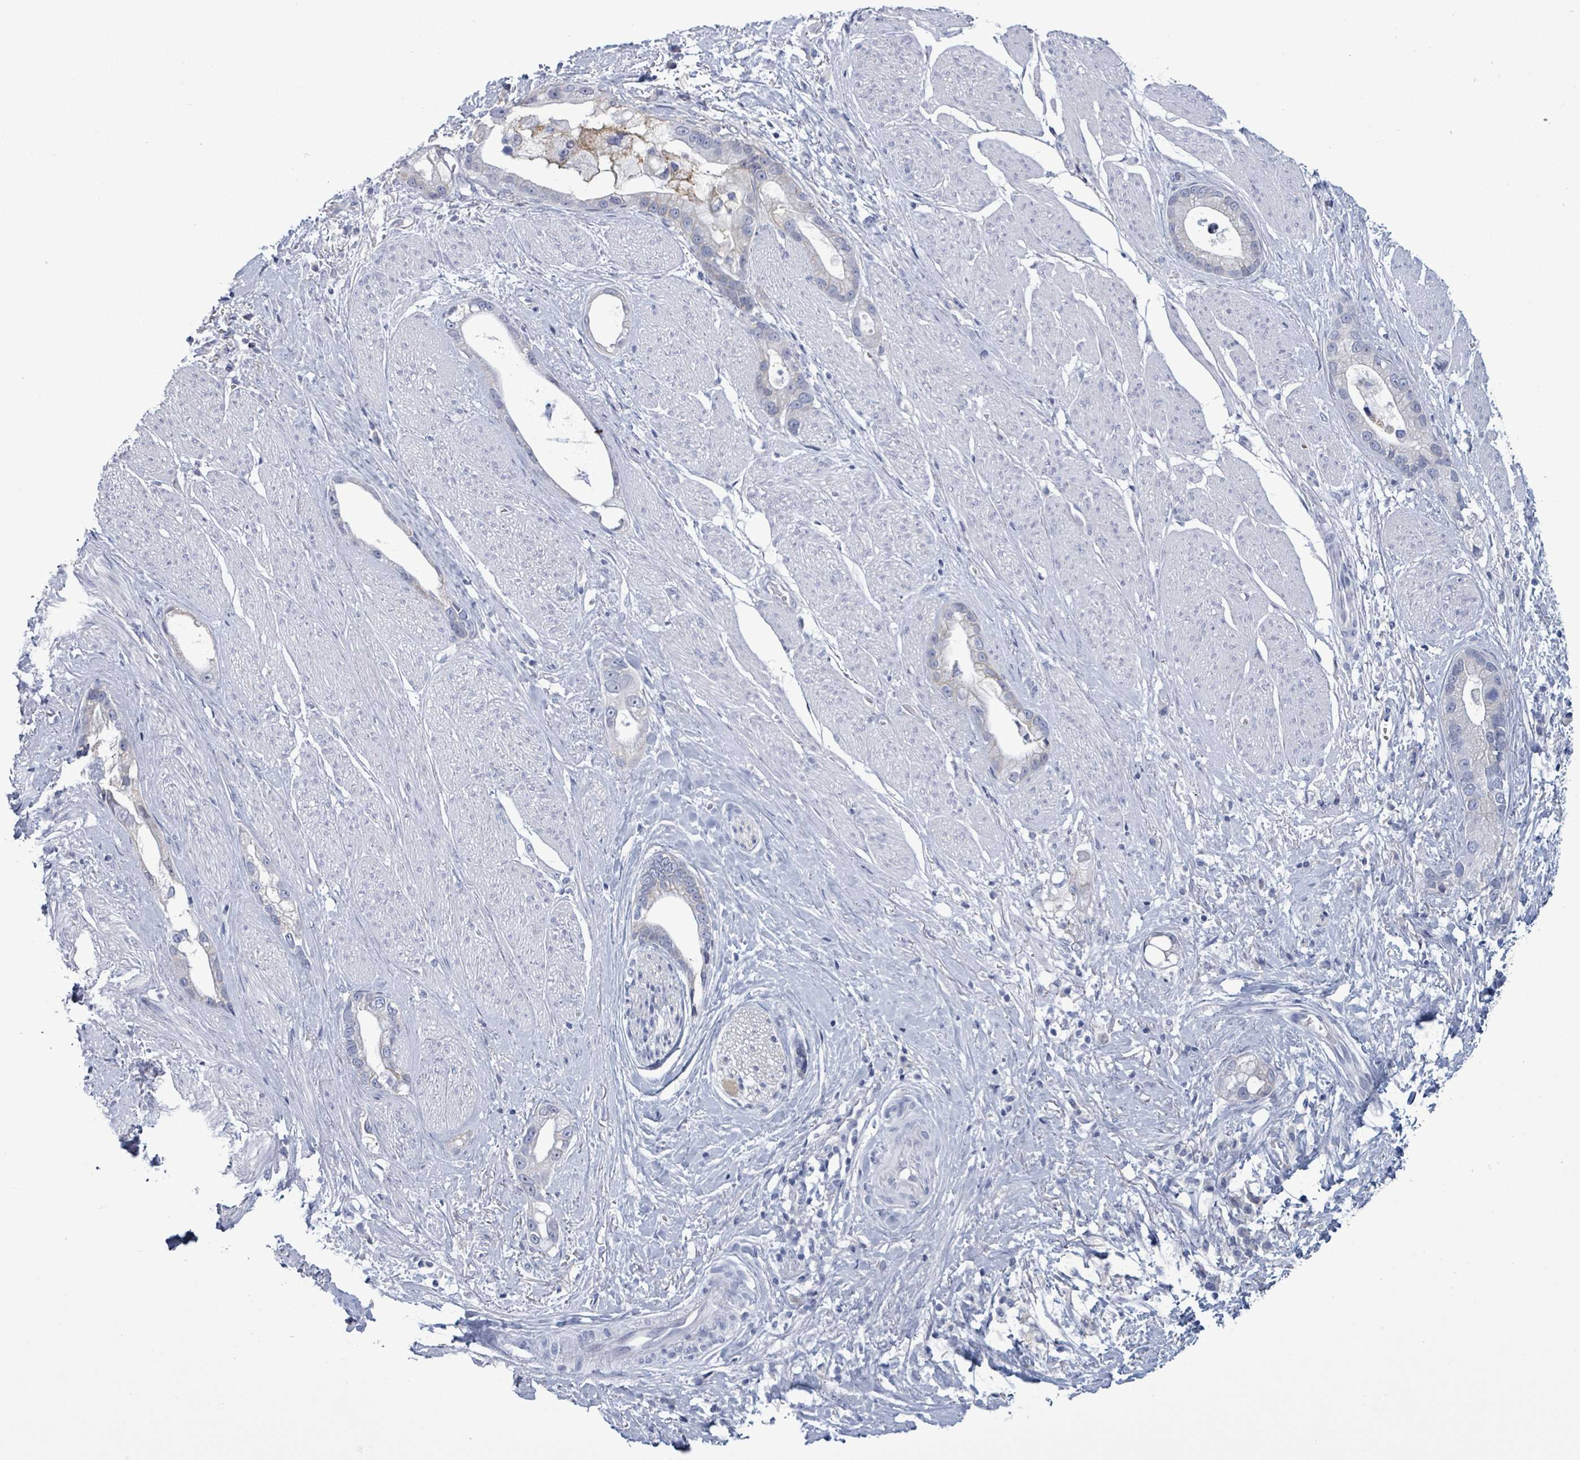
{"staining": {"intensity": "negative", "quantity": "none", "location": "none"}, "tissue": "stomach cancer", "cell_type": "Tumor cells", "image_type": "cancer", "snomed": [{"axis": "morphology", "description": "Adenocarcinoma, NOS"}, {"axis": "topography", "description": "Stomach"}], "caption": "Immunohistochemistry (IHC) image of neoplastic tissue: human stomach cancer stained with DAB (3,3'-diaminobenzidine) demonstrates no significant protein expression in tumor cells. Brightfield microscopy of immunohistochemistry (IHC) stained with DAB (brown) and hematoxylin (blue), captured at high magnification.", "gene": "BSG", "patient": {"sex": "male", "age": 55}}